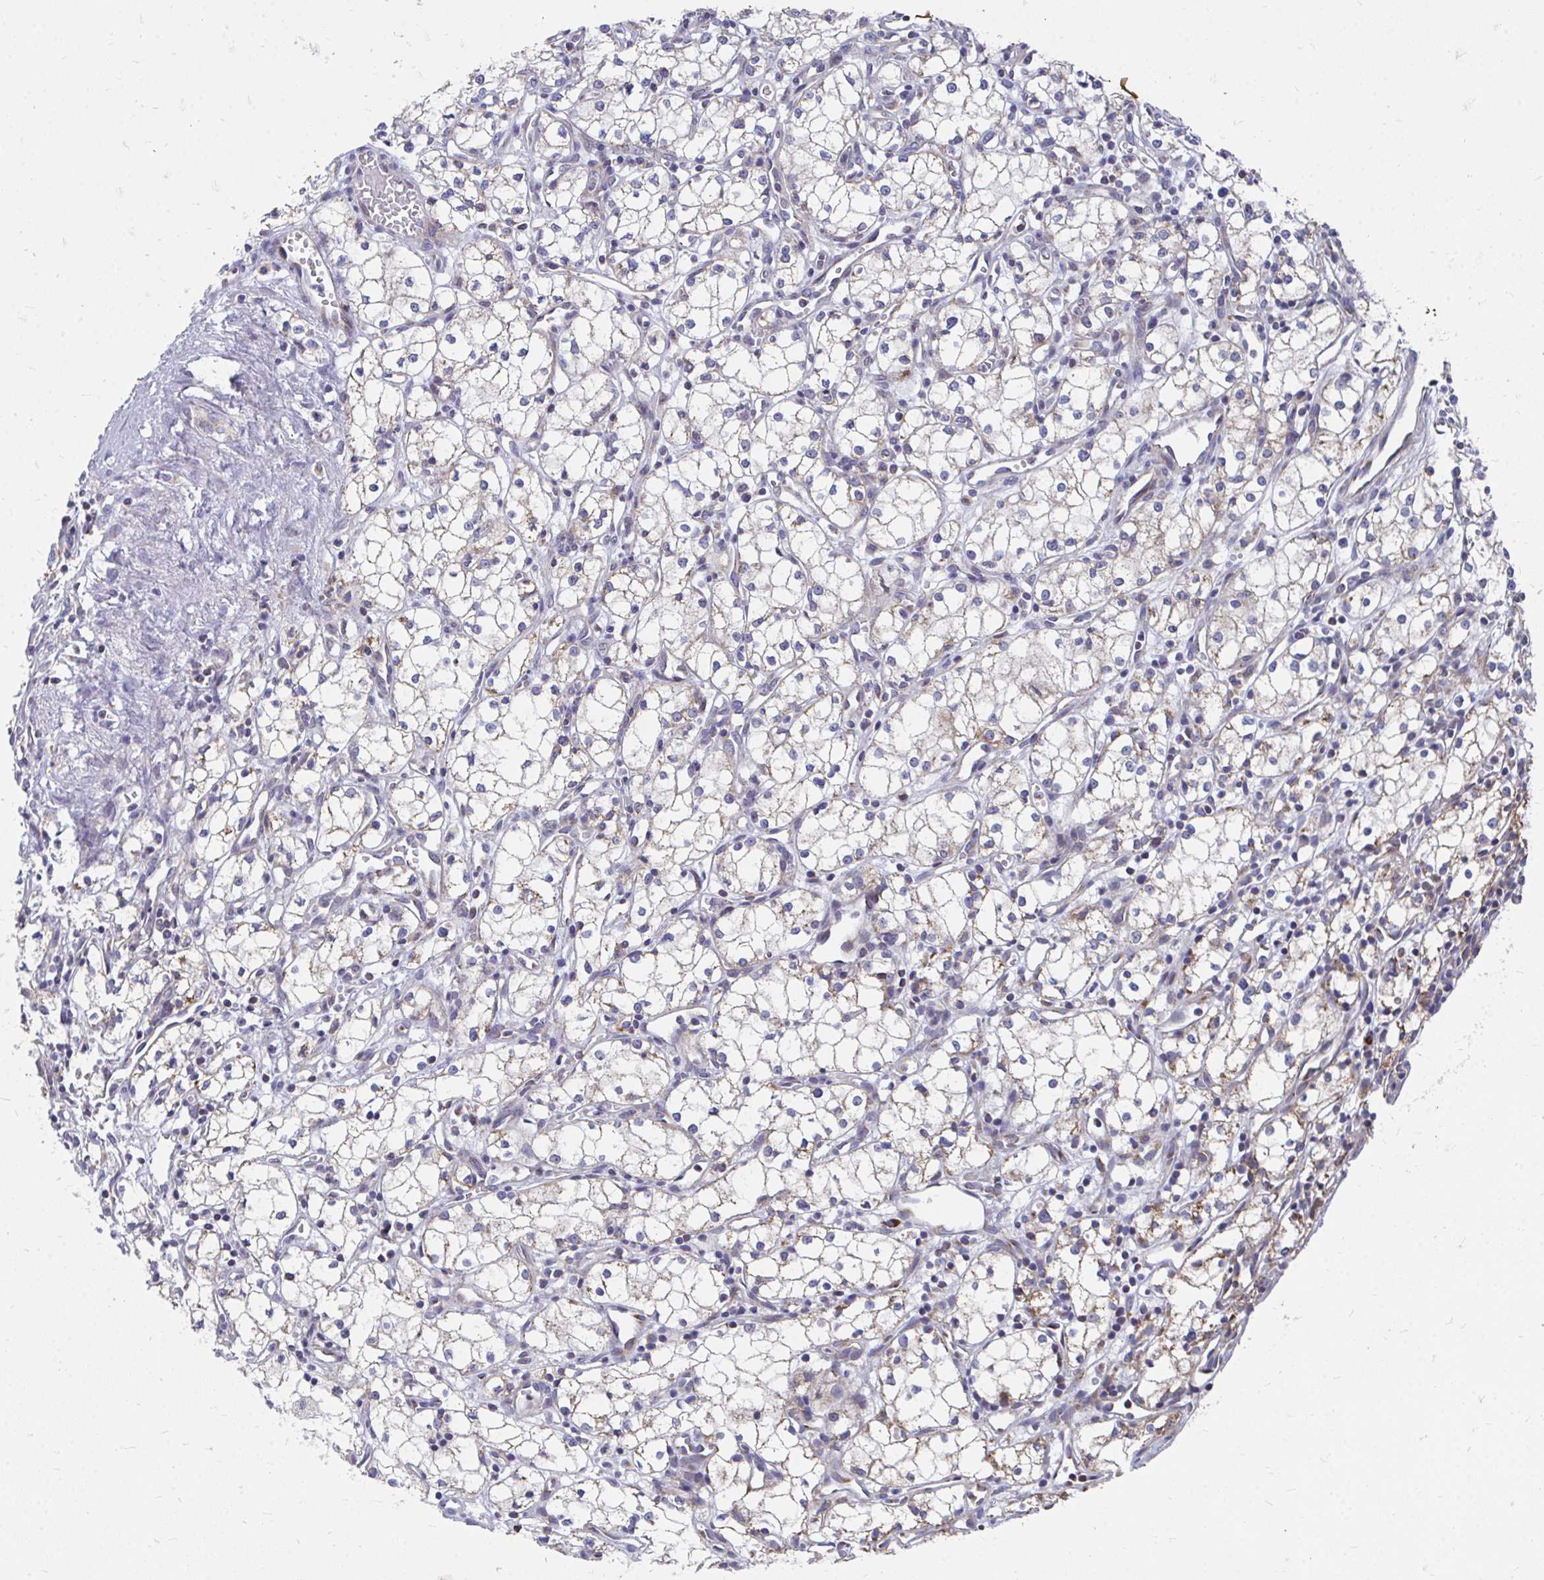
{"staining": {"intensity": "negative", "quantity": "none", "location": "none"}, "tissue": "renal cancer", "cell_type": "Tumor cells", "image_type": "cancer", "snomed": [{"axis": "morphology", "description": "Adenocarcinoma, NOS"}, {"axis": "topography", "description": "Kidney"}], "caption": "There is no significant positivity in tumor cells of adenocarcinoma (renal). (IHC, brightfield microscopy, high magnification).", "gene": "PEX3", "patient": {"sex": "male", "age": 59}}